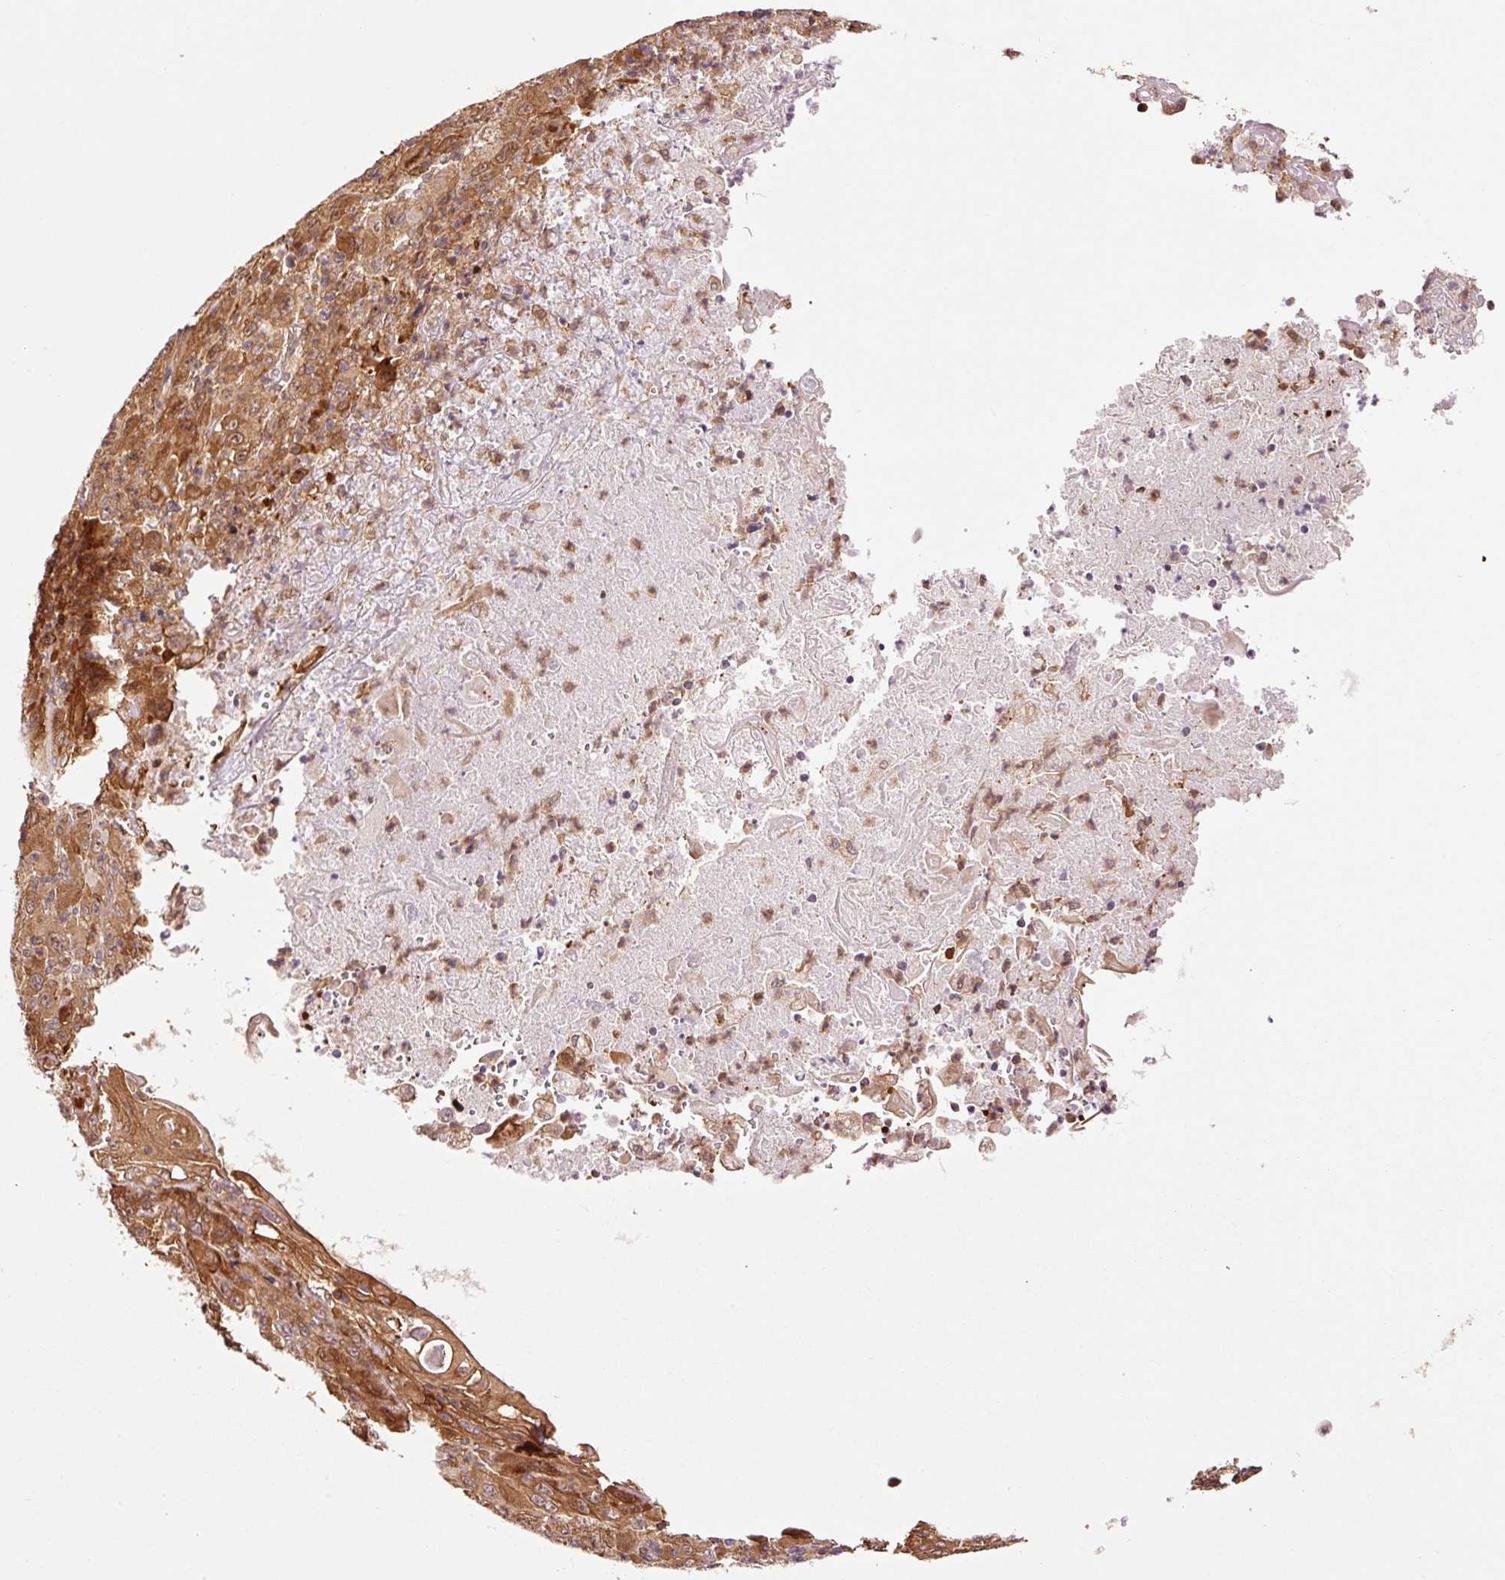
{"staining": {"intensity": "strong", "quantity": ">75%", "location": "cytoplasmic/membranous,nuclear"}, "tissue": "melanoma", "cell_type": "Tumor cells", "image_type": "cancer", "snomed": [{"axis": "morphology", "description": "Malignant melanoma, Metastatic site"}, {"axis": "topography", "description": "Skin"}], "caption": "Immunohistochemical staining of human malignant melanoma (metastatic site) shows high levels of strong cytoplasmic/membranous and nuclear protein positivity in approximately >75% of tumor cells. (Stains: DAB in brown, nuclei in blue, Microscopy: brightfield microscopy at high magnification).", "gene": "FBXL14", "patient": {"sex": "female", "age": 56}}